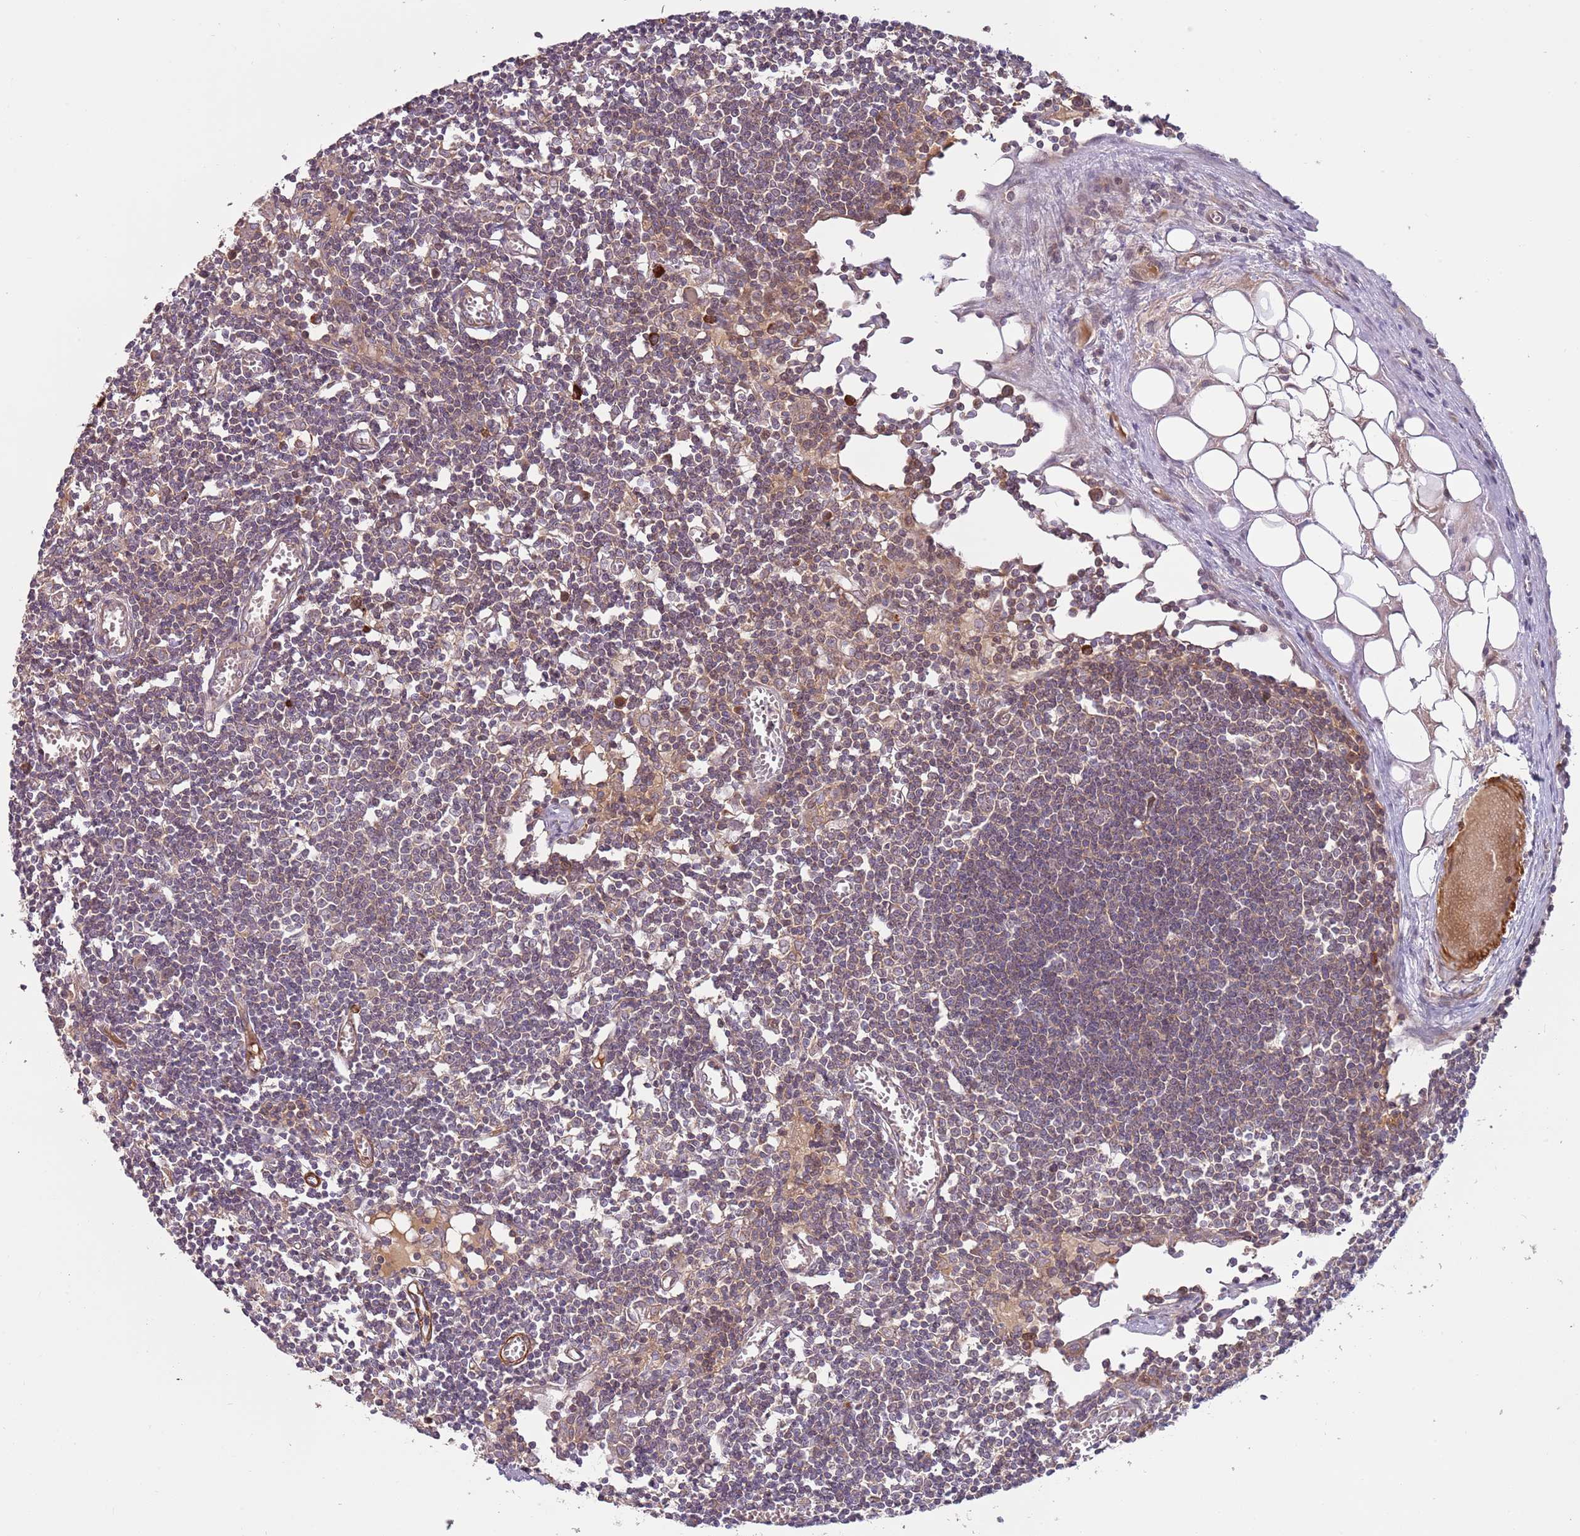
{"staining": {"intensity": "negative", "quantity": "none", "location": "none"}, "tissue": "lymph node", "cell_type": "Germinal center cells", "image_type": "normal", "snomed": [{"axis": "morphology", "description": "Normal tissue, NOS"}, {"axis": "topography", "description": "Lymph node"}], "caption": "This is an immunohistochemistry (IHC) micrograph of benign lymph node. There is no positivity in germinal center cells.", "gene": "RNF128", "patient": {"sex": "female", "age": 11}}